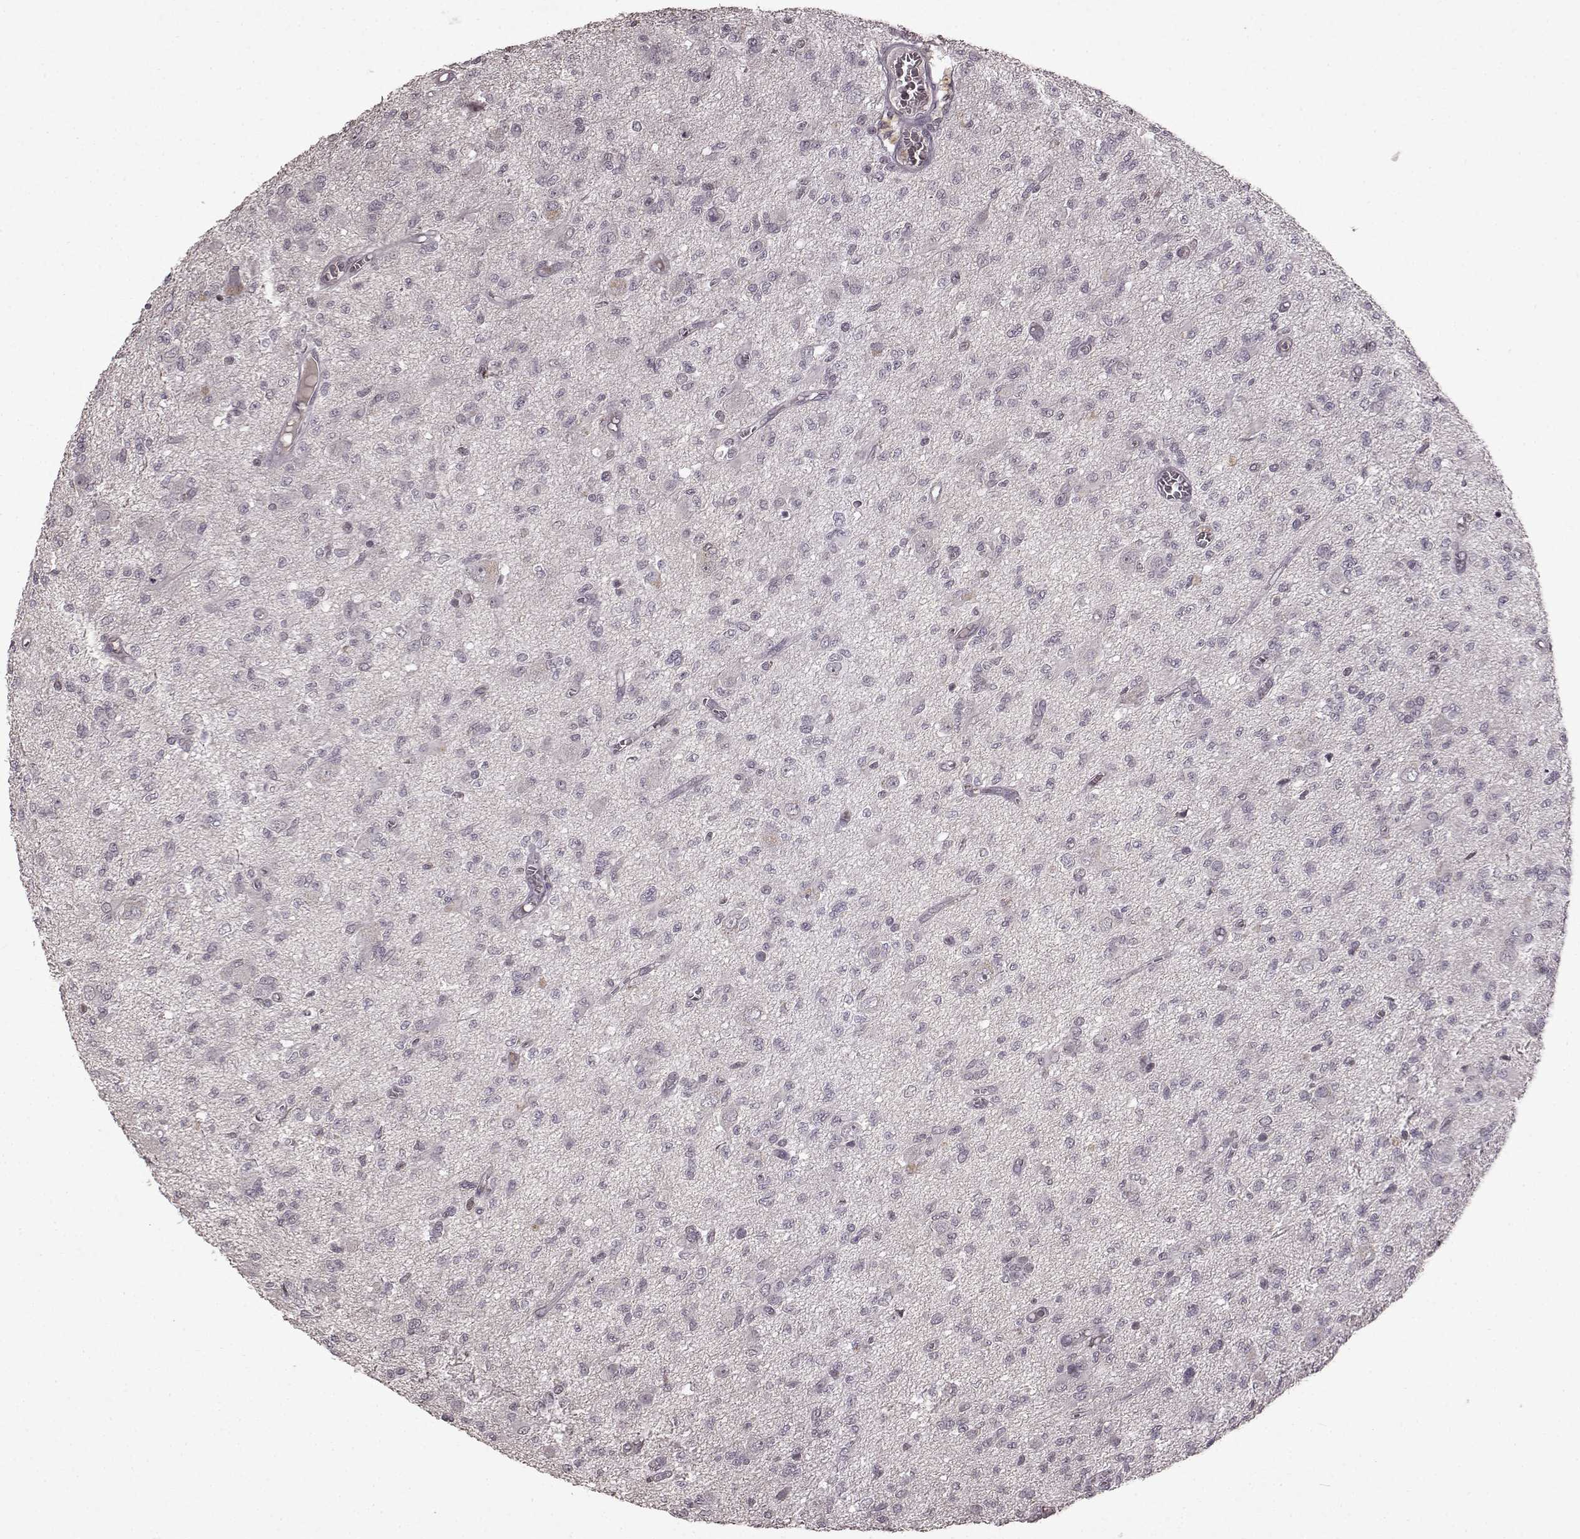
{"staining": {"intensity": "negative", "quantity": "none", "location": "none"}, "tissue": "glioma", "cell_type": "Tumor cells", "image_type": "cancer", "snomed": [{"axis": "morphology", "description": "Glioma, malignant, Low grade"}, {"axis": "topography", "description": "Brain"}], "caption": "Low-grade glioma (malignant) was stained to show a protein in brown. There is no significant staining in tumor cells.", "gene": "LHB", "patient": {"sex": "male", "age": 64}}